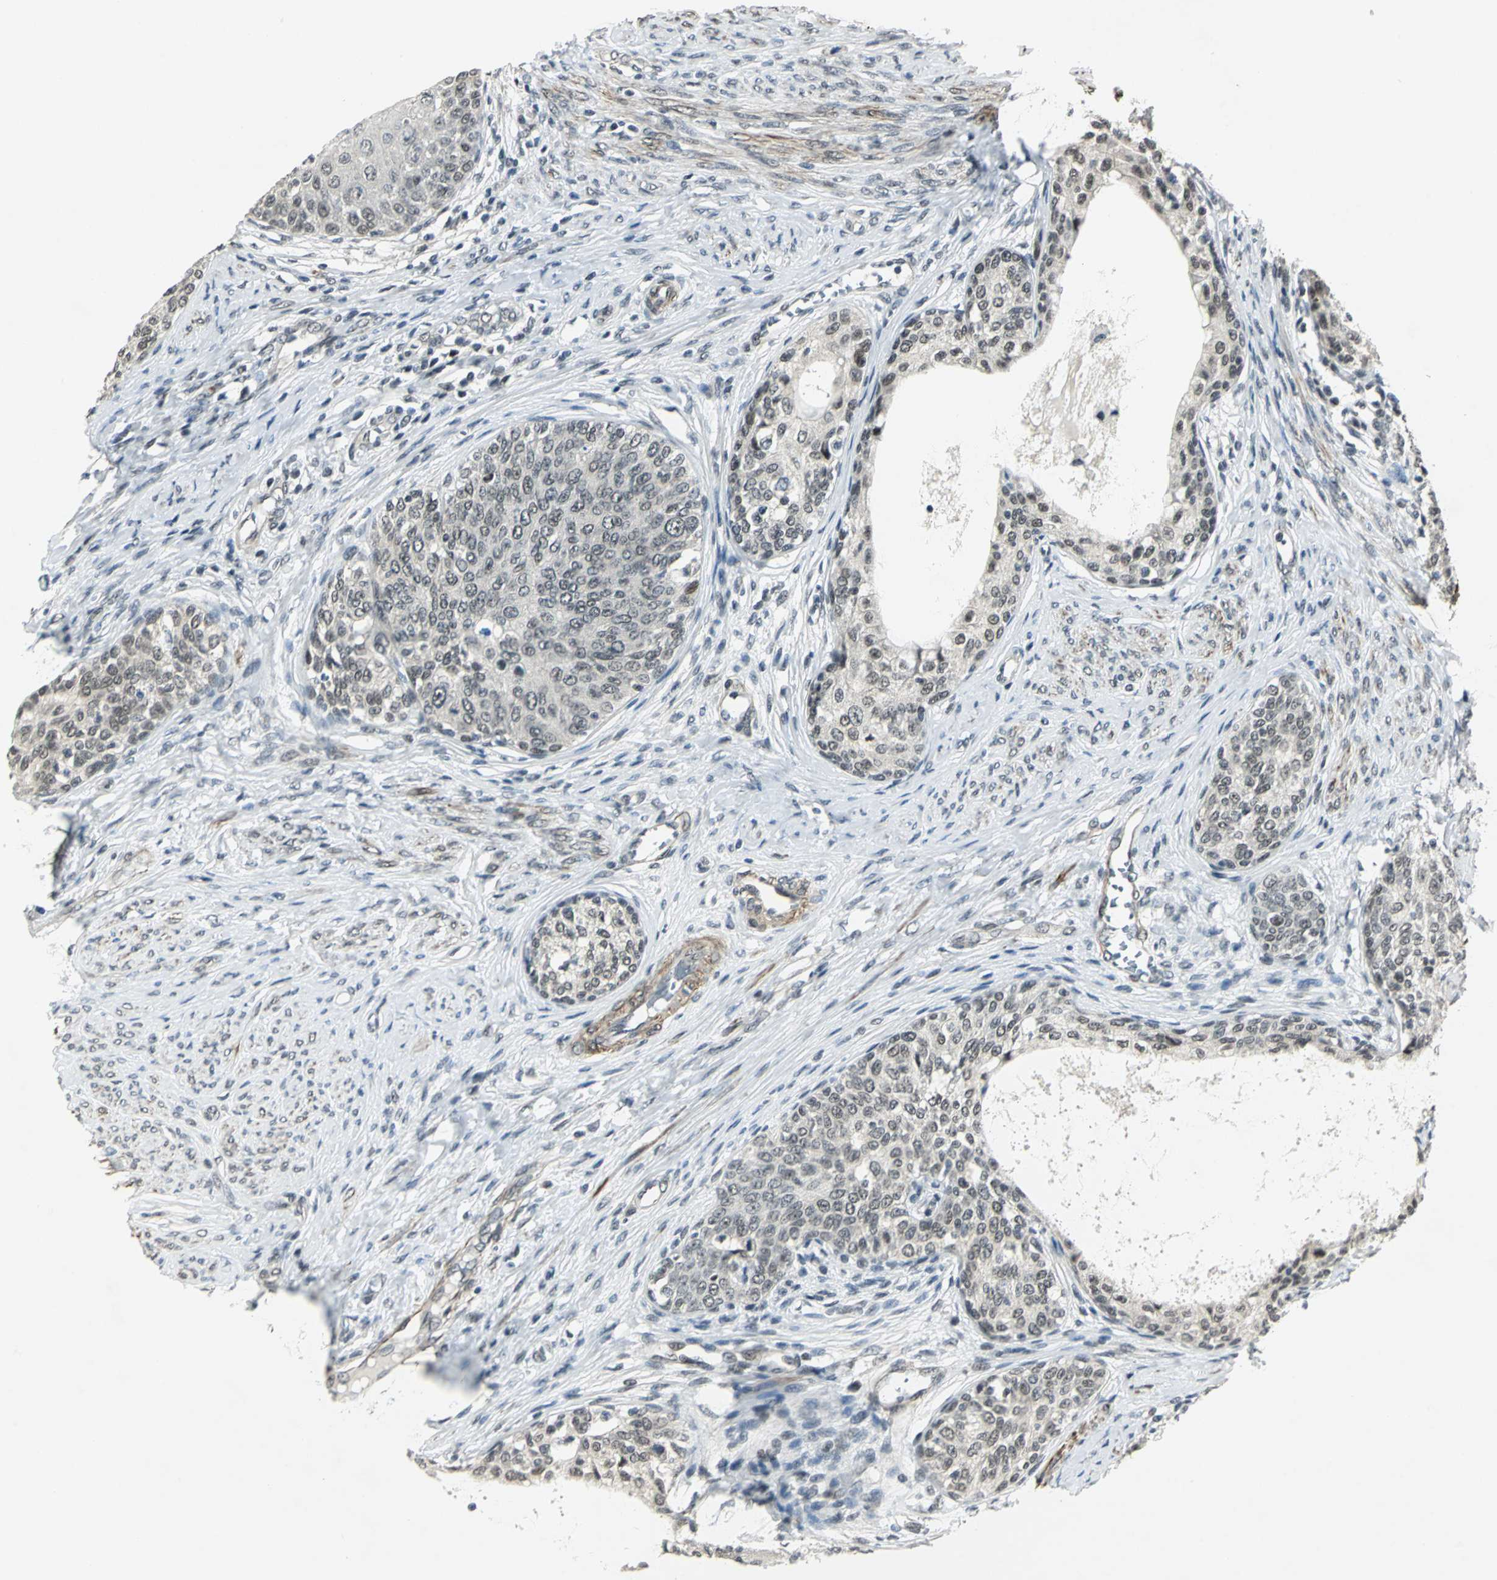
{"staining": {"intensity": "weak", "quantity": "<25%", "location": "cytoplasmic/membranous,nuclear"}, "tissue": "cervical cancer", "cell_type": "Tumor cells", "image_type": "cancer", "snomed": [{"axis": "morphology", "description": "Squamous cell carcinoma, NOS"}, {"axis": "morphology", "description": "Adenocarcinoma, NOS"}, {"axis": "topography", "description": "Cervix"}], "caption": "This is an immunohistochemistry (IHC) micrograph of human cervical squamous cell carcinoma. There is no staining in tumor cells.", "gene": "MTA1", "patient": {"sex": "female", "age": 52}}